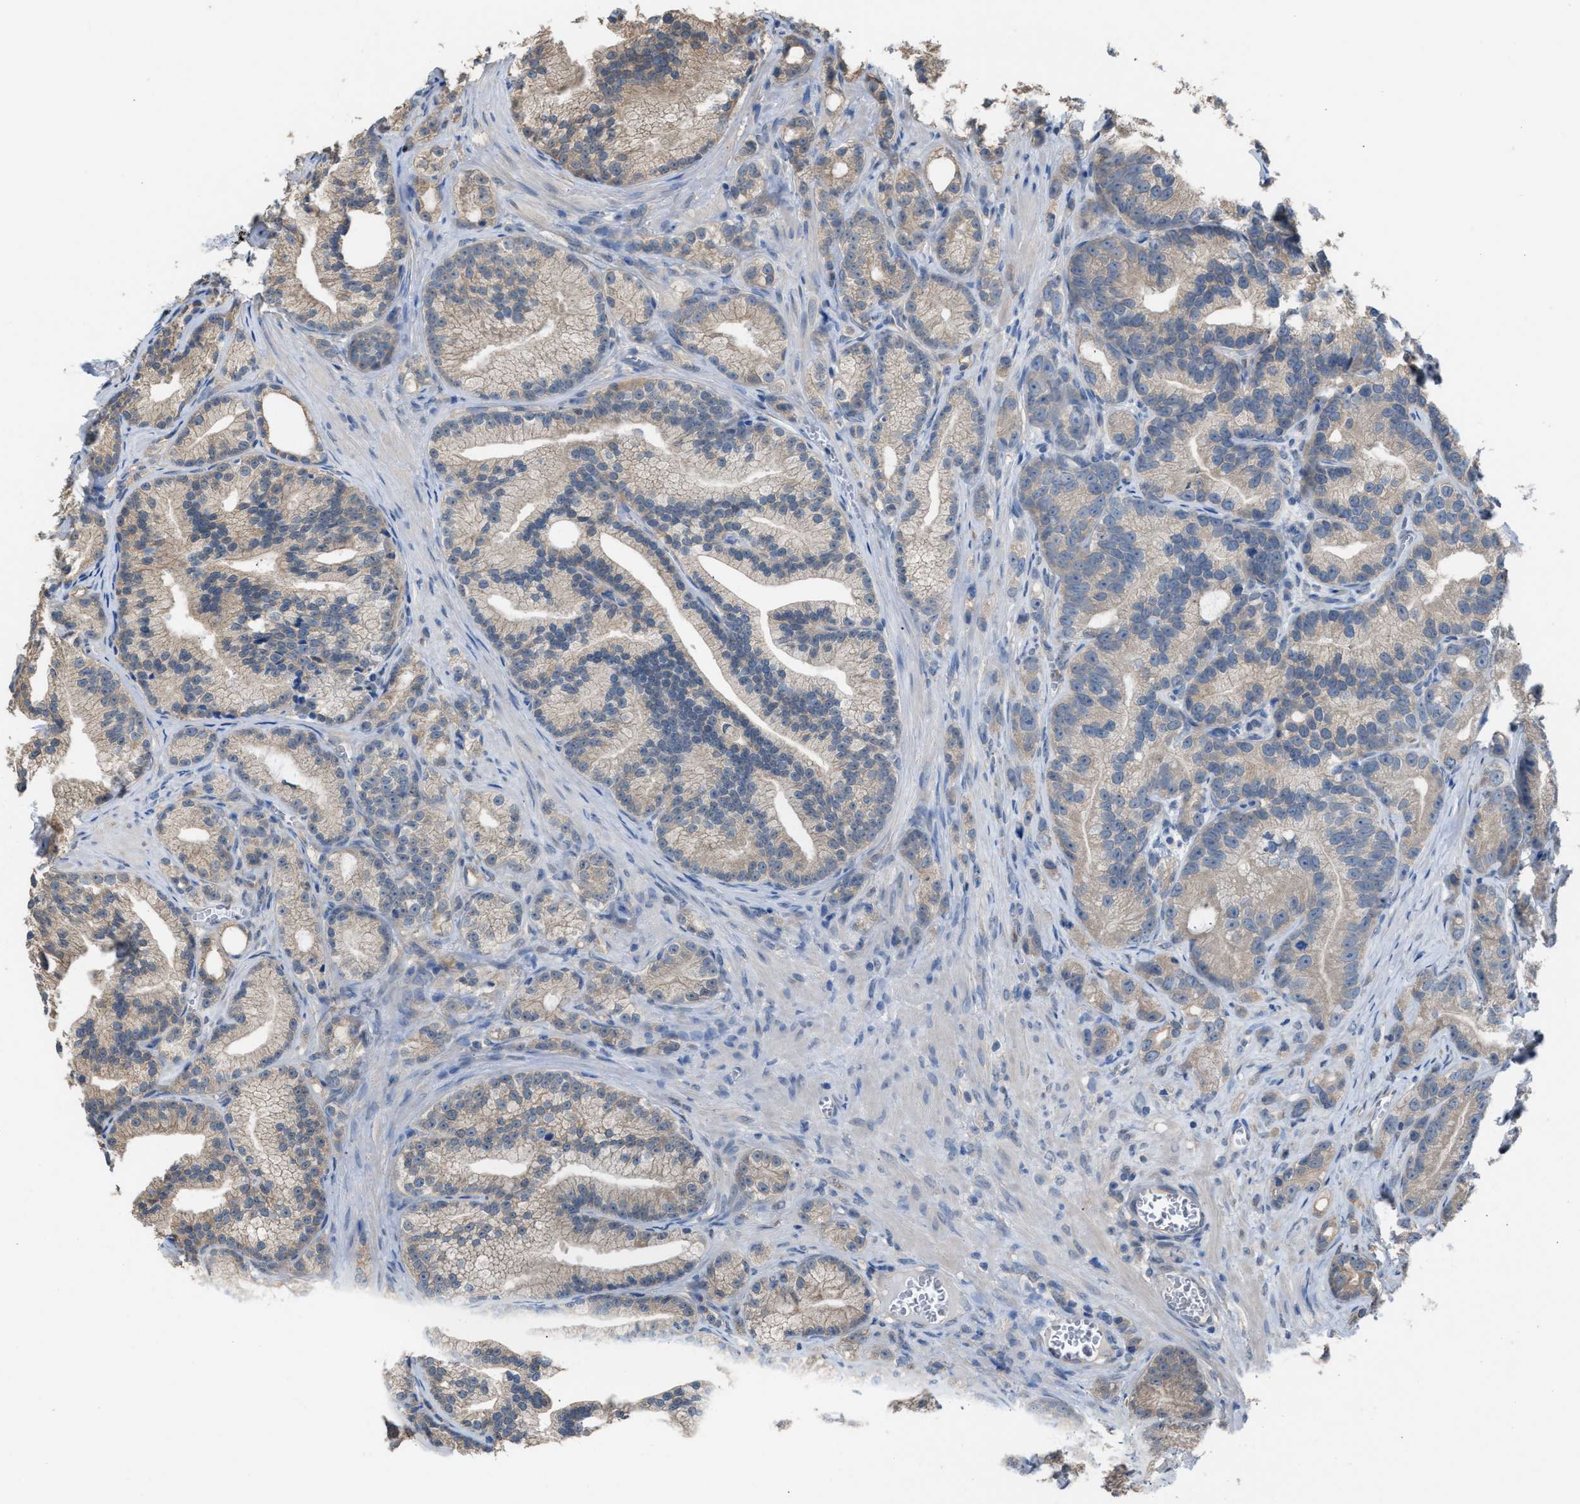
{"staining": {"intensity": "weak", "quantity": "<25%", "location": "cytoplasmic/membranous"}, "tissue": "prostate cancer", "cell_type": "Tumor cells", "image_type": "cancer", "snomed": [{"axis": "morphology", "description": "Adenocarcinoma, Low grade"}, {"axis": "topography", "description": "Prostate"}], "caption": "Tumor cells are negative for protein expression in human prostate cancer. (Immunohistochemistry (ihc), brightfield microscopy, high magnification).", "gene": "NQO2", "patient": {"sex": "male", "age": 89}}